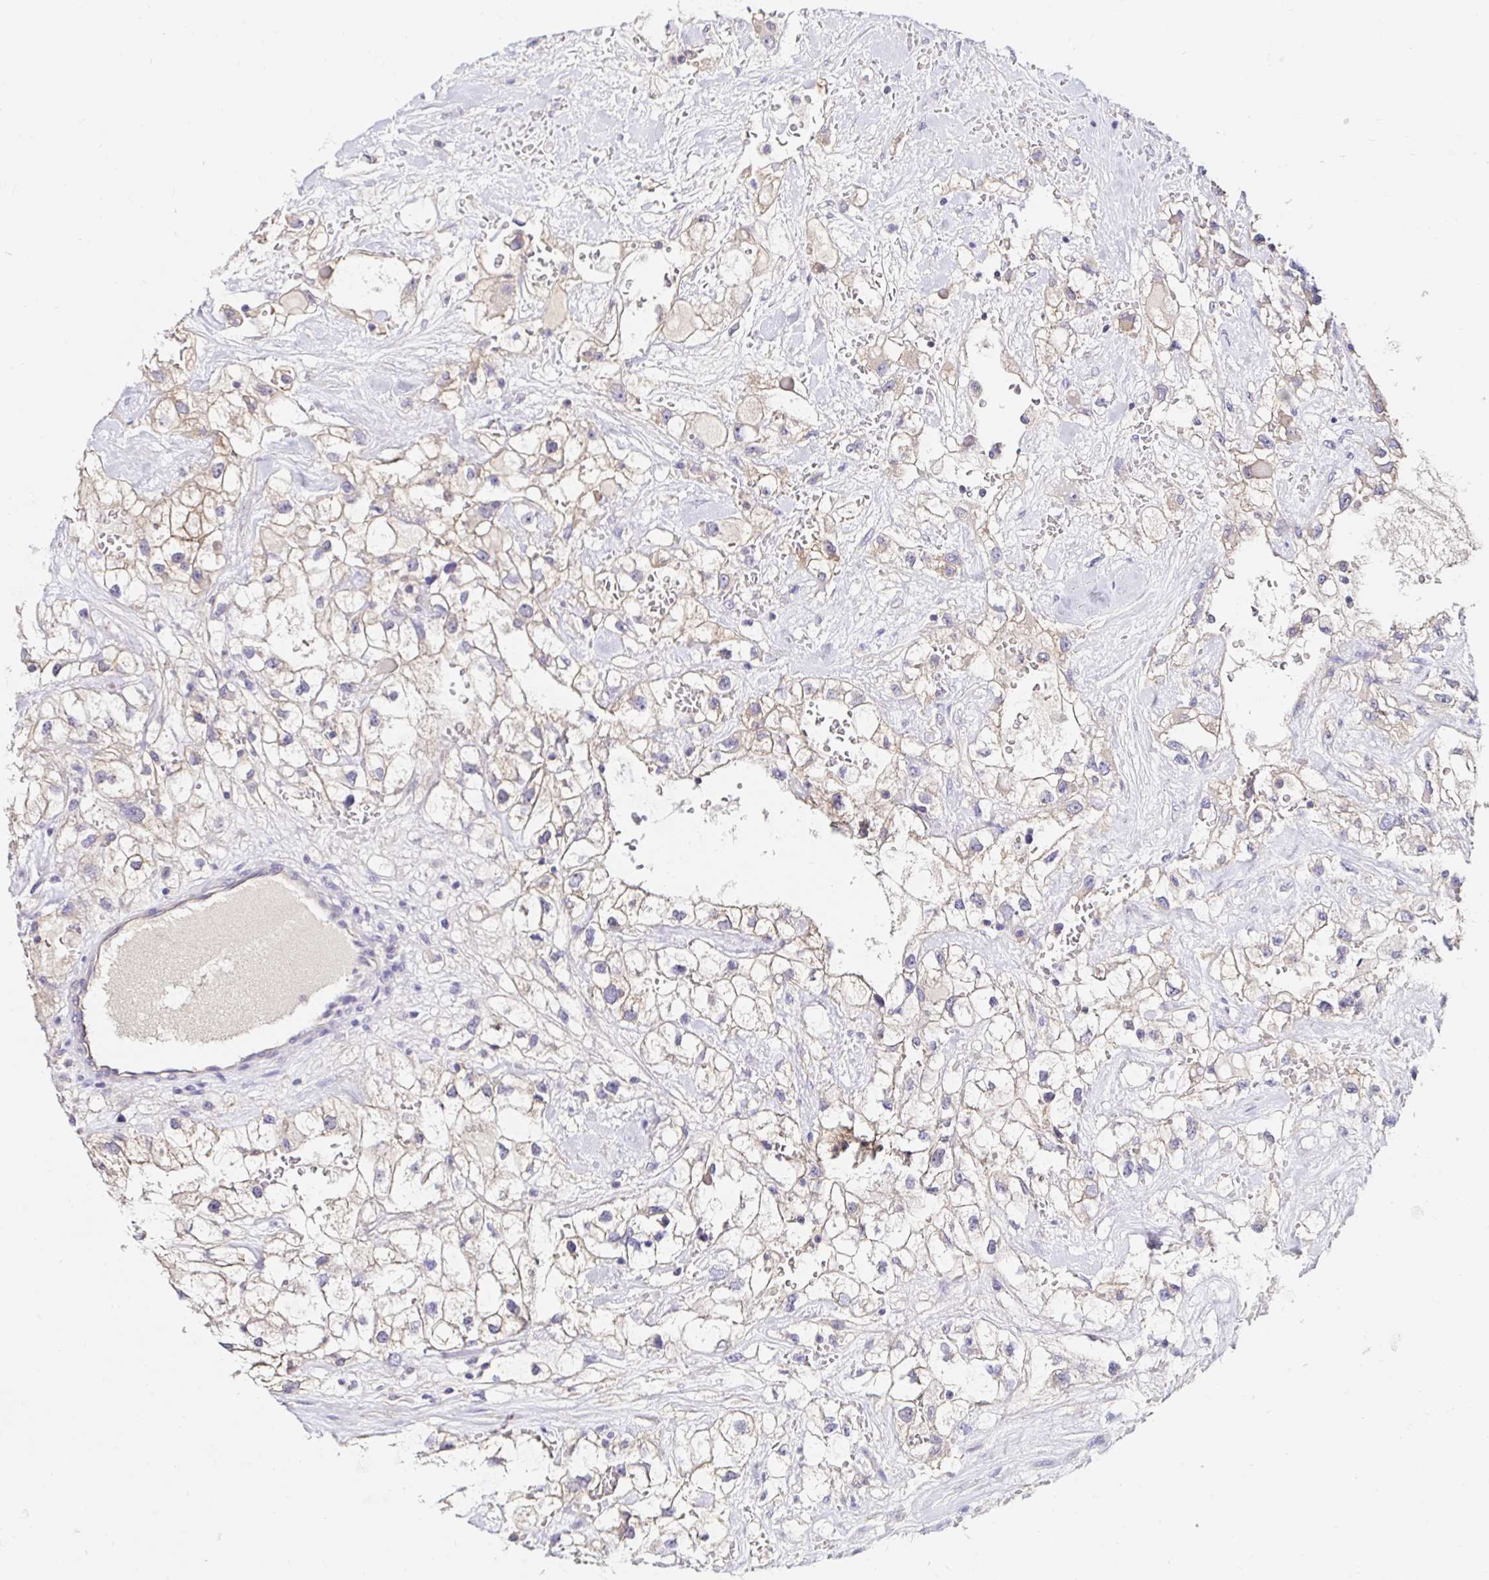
{"staining": {"intensity": "weak", "quantity": ">75%", "location": "cytoplasmic/membranous"}, "tissue": "renal cancer", "cell_type": "Tumor cells", "image_type": "cancer", "snomed": [{"axis": "morphology", "description": "Adenocarcinoma, NOS"}, {"axis": "topography", "description": "Kidney"}], "caption": "The histopathology image demonstrates a brown stain indicating the presence of a protein in the cytoplasmic/membranous of tumor cells in renal cancer. (DAB = brown stain, brightfield microscopy at high magnification).", "gene": "RSRP1", "patient": {"sex": "male", "age": 59}}